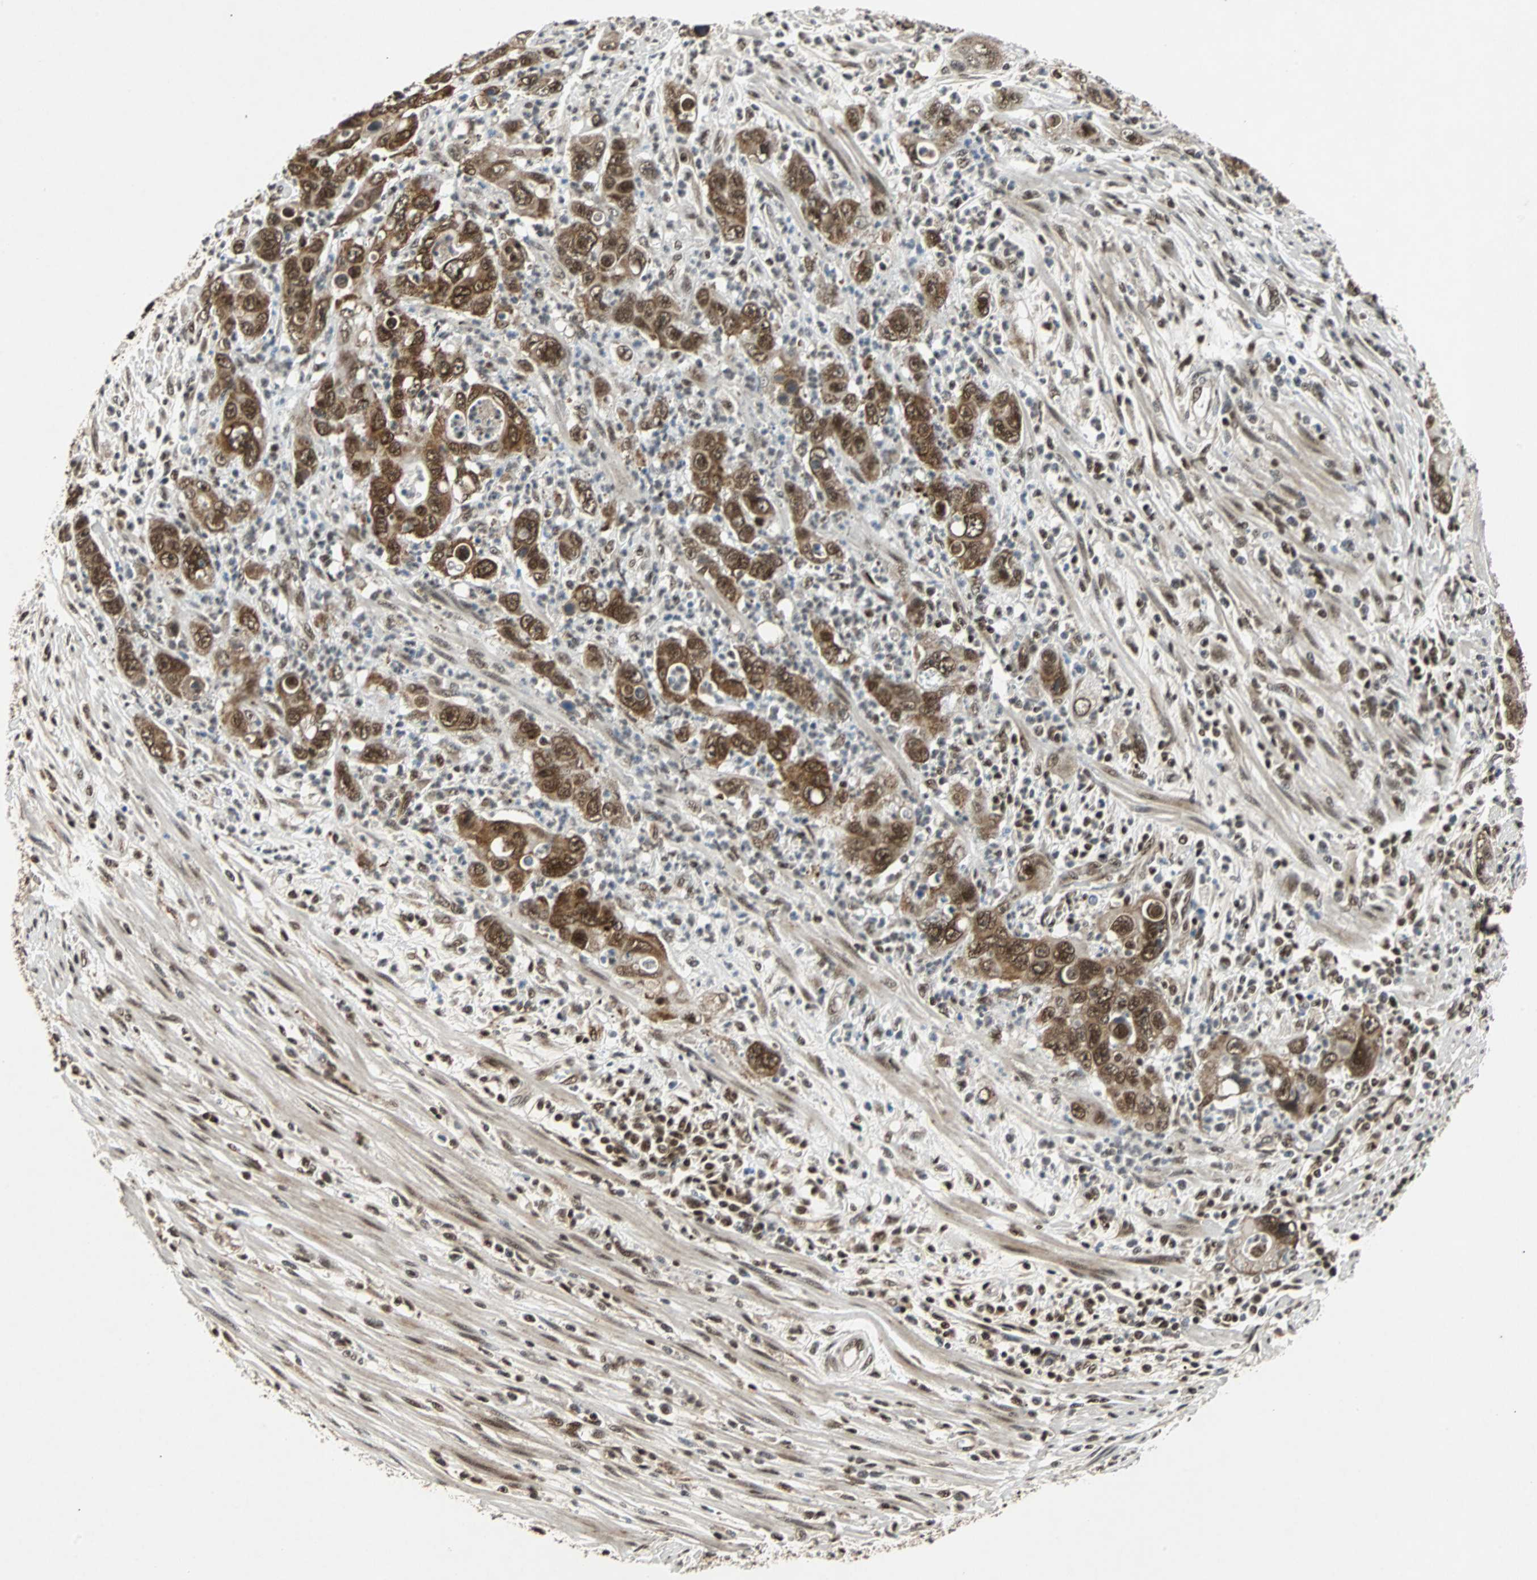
{"staining": {"intensity": "strong", "quantity": ">75%", "location": "cytoplasmic/membranous,nuclear"}, "tissue": "pancreatic cancer", "cell_type": "Tumor cells", "image_type": "cancer", "snomed": [{"axis": "morphology", "description": "Adenocarcinoma, NOS"}, {"axis": "topography", "description": "Pancreas"}], "caption": "Pancreatic cancer (adenocarcinoma) stained with immunohistochemistry displays strong cytoplasmic/membranous and nuclear staining in about >75% of tumor cells.", "gene": "TAF5", "patient": {"sex": "female", "age": 71}}